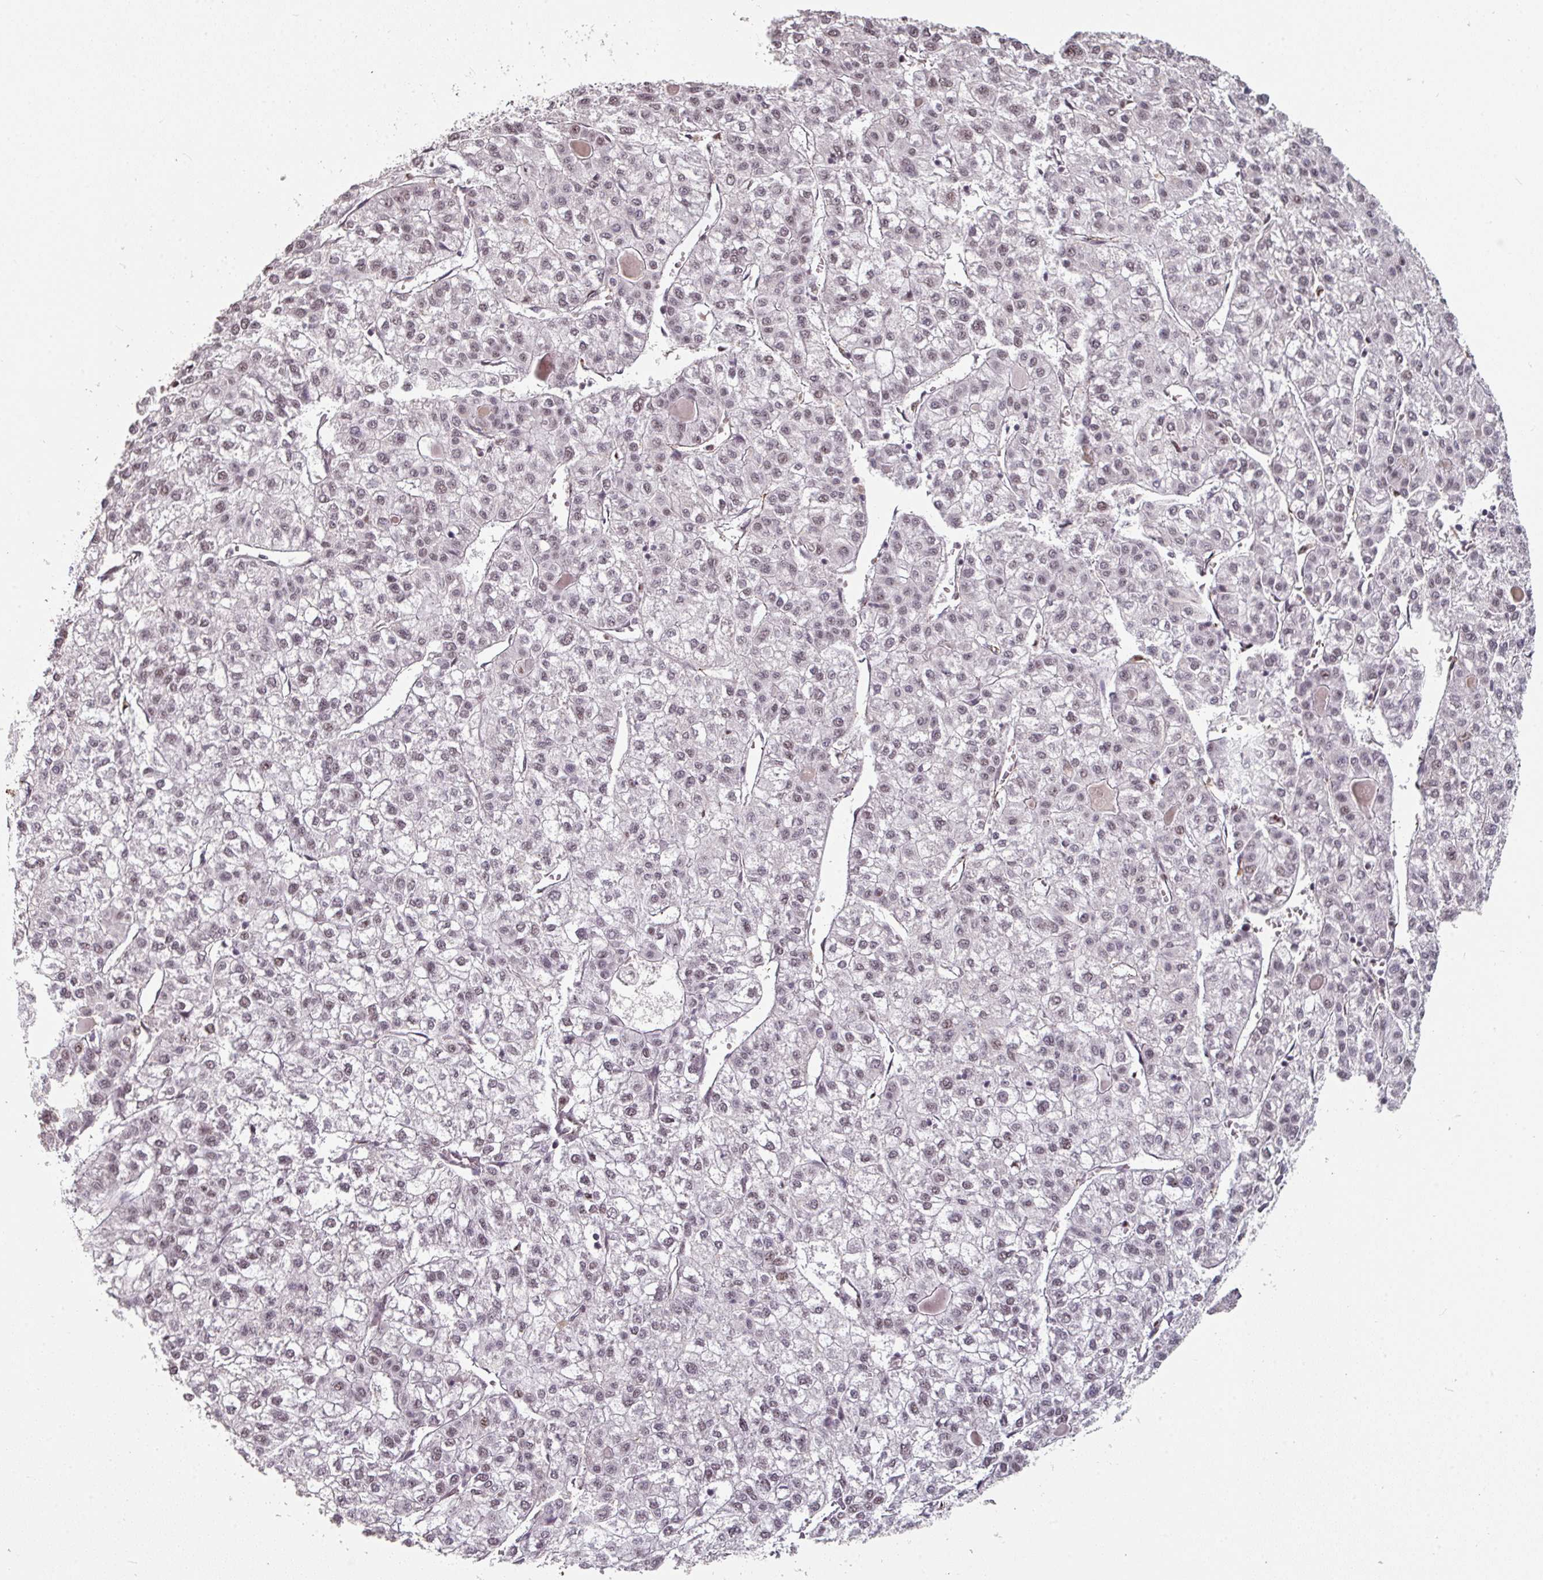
{"staining": {"intensity": "moderate", "quantity": "25%-75%", "location": "nuclear"}, "tissue": "liver cancer", "cell_type": "Tumor cells", "image_type": "cancer", "snomed": [{"axis": "morphology", "description": "Carcinoma, Hepatocellular, NOS"}, {"axis": "topography", "description": "Liver"}], "caption": "IHC micrograph of human liver cancer stained for a protein (brown), which reveals medium levels of moderate nuclear staining in approximately 25%-75% of tumor cells.", "gene": "SIDT2", "patient": {"sex": "female", "age": 43}}